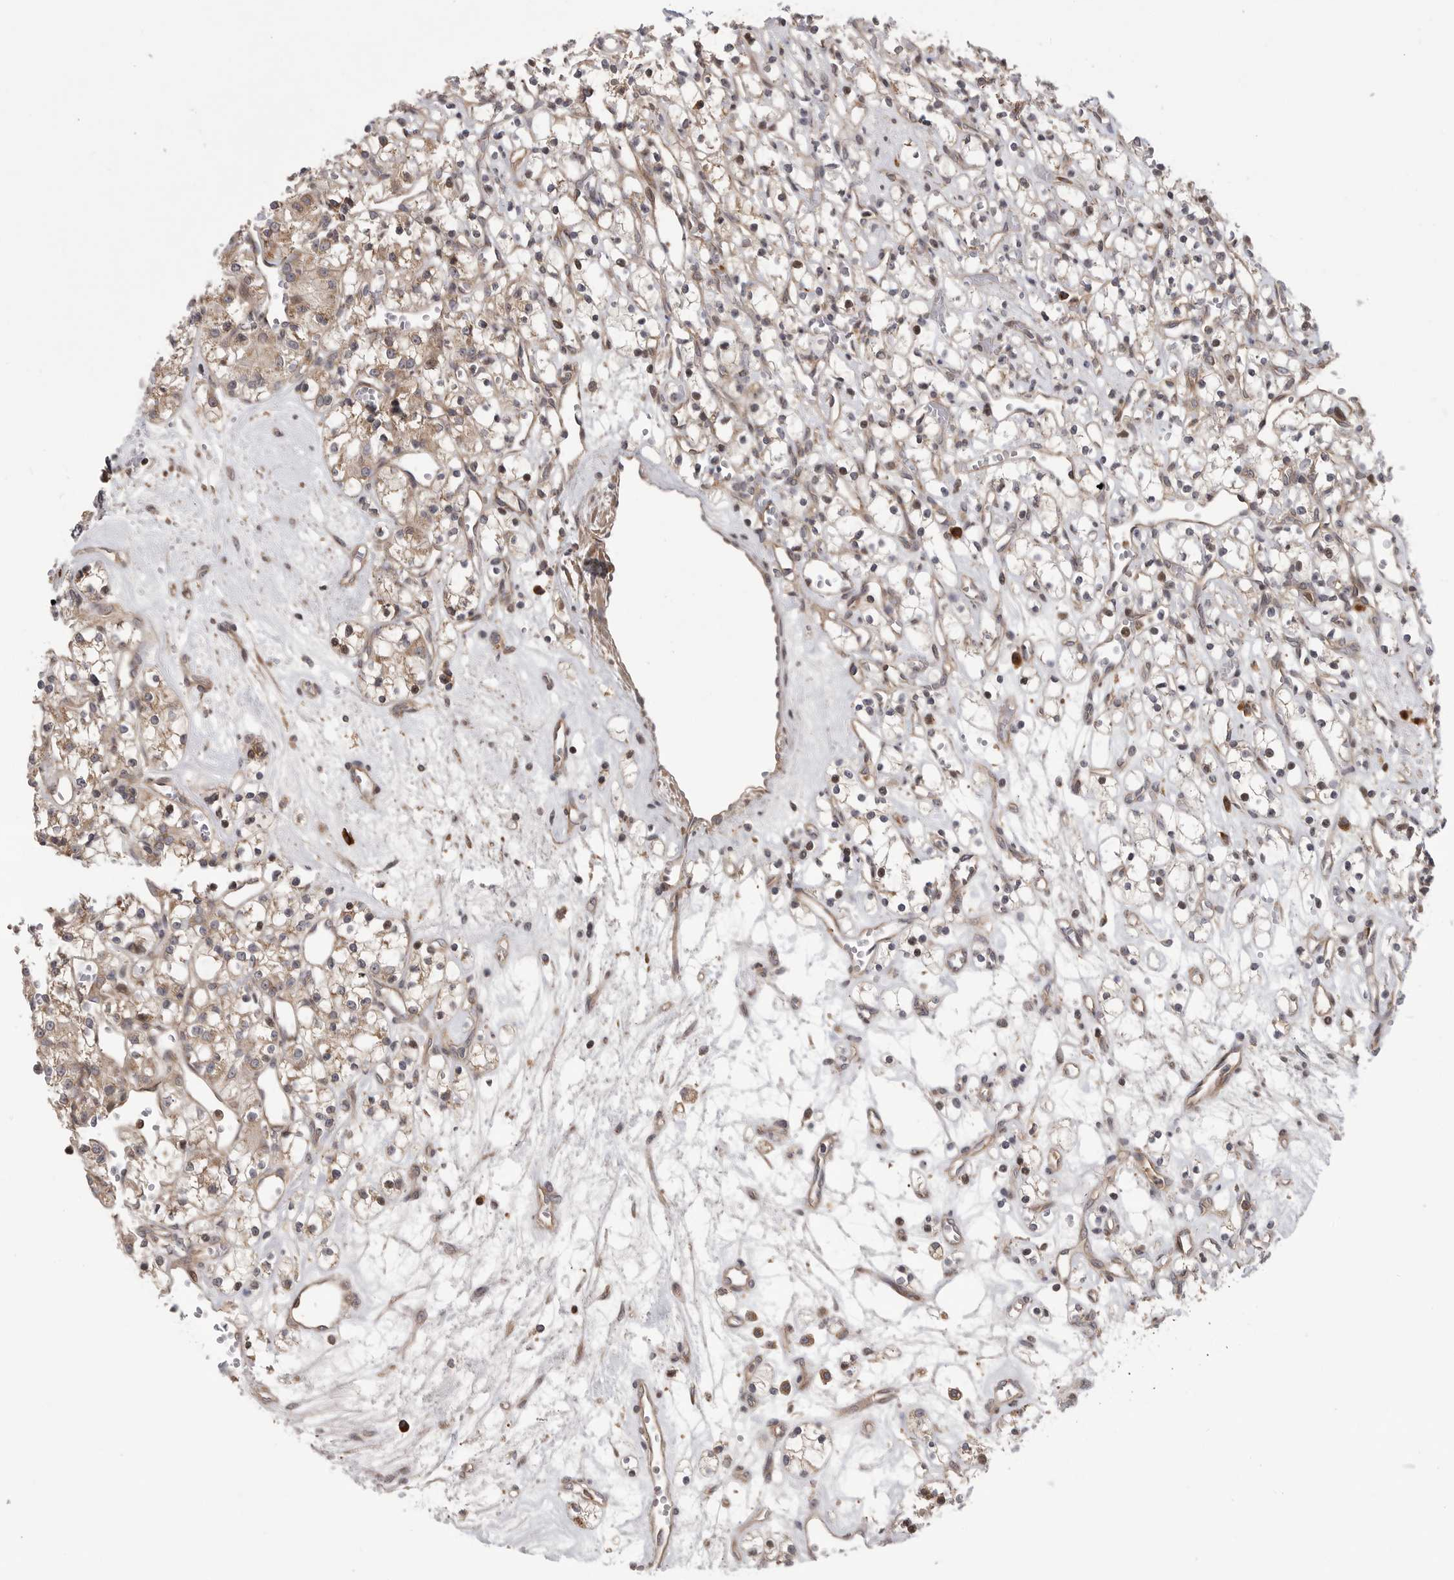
{"staining": {"intensity": "negative", "quantity": "none", "location": "none"}, "tissue": "renal cancer", "cell_type": "Tumor cells", "image_type": "cancer", "snomed": [{"axis": "morphology", "description": "Adenocarcinoma, NOS"}, {"axis": "topography", "description": "Kidney"}], "caption": "Human renal adenocarcinoma stained for a protein using IHC demonstrates no expression in tumor cells.", "gene": "OXR1", "patient": {"sex": "female", "age": 59}}